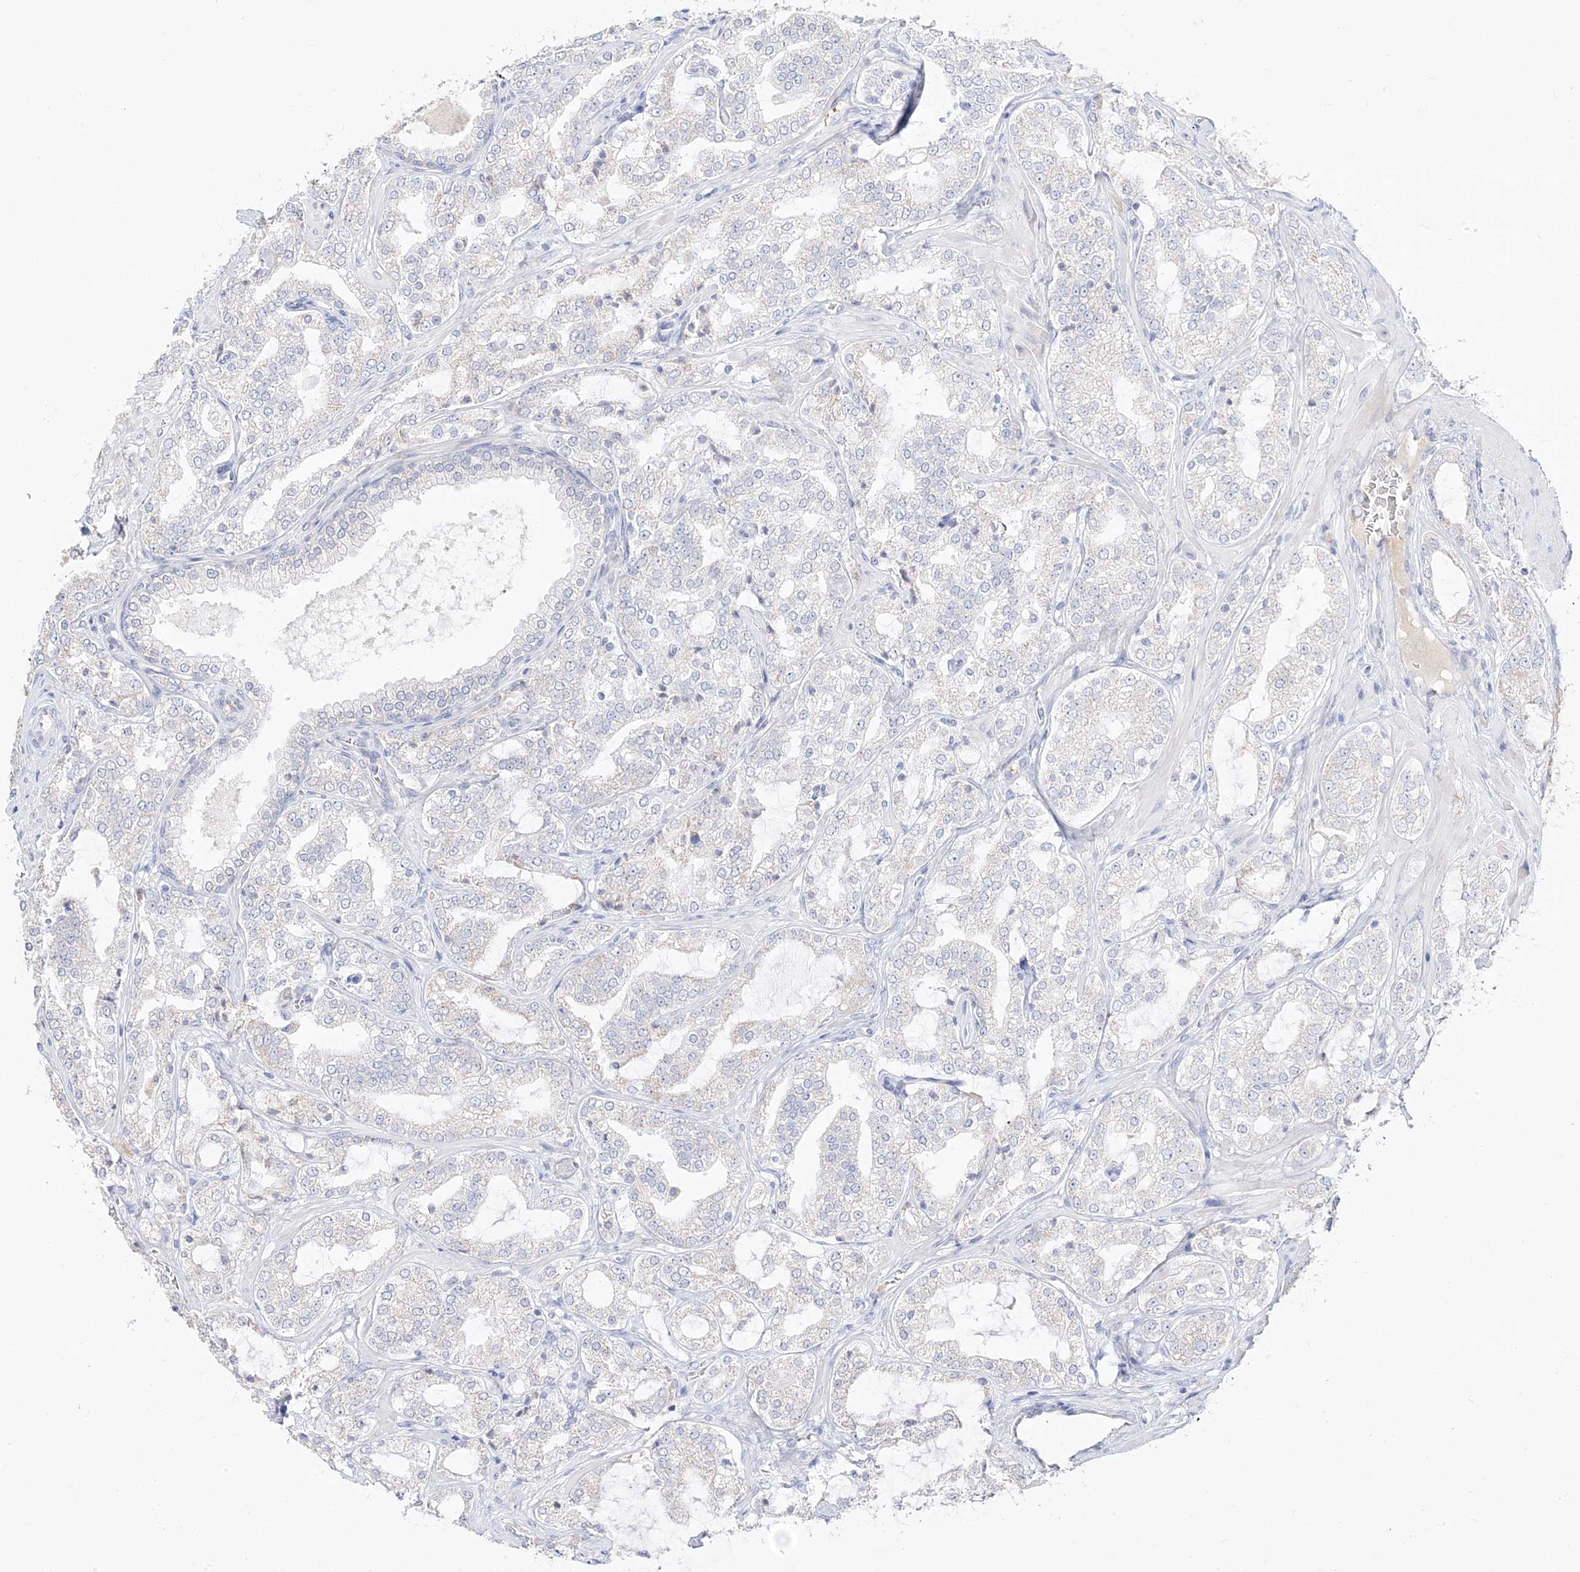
{"staining": {"intensity": "negative", "quantity": "none", "location": "none"}, "tissue": "prostate cancer", "cell_type": "Tumor cells", "image_type": "cancer", "snomed": [{"axis": "morphology", "description": "Adenocarcinoma, High grade"}, {"axis": "topography", "description": "Prostate"}], "caption": "IHC histopathology image of adenocarcinoma (high-grade) (prostate) stained for a protein (brown), which exhibits no positivity in tumor cells.", "gene": "TRANK1", "patient": {"sex": "male", "age": 64}}